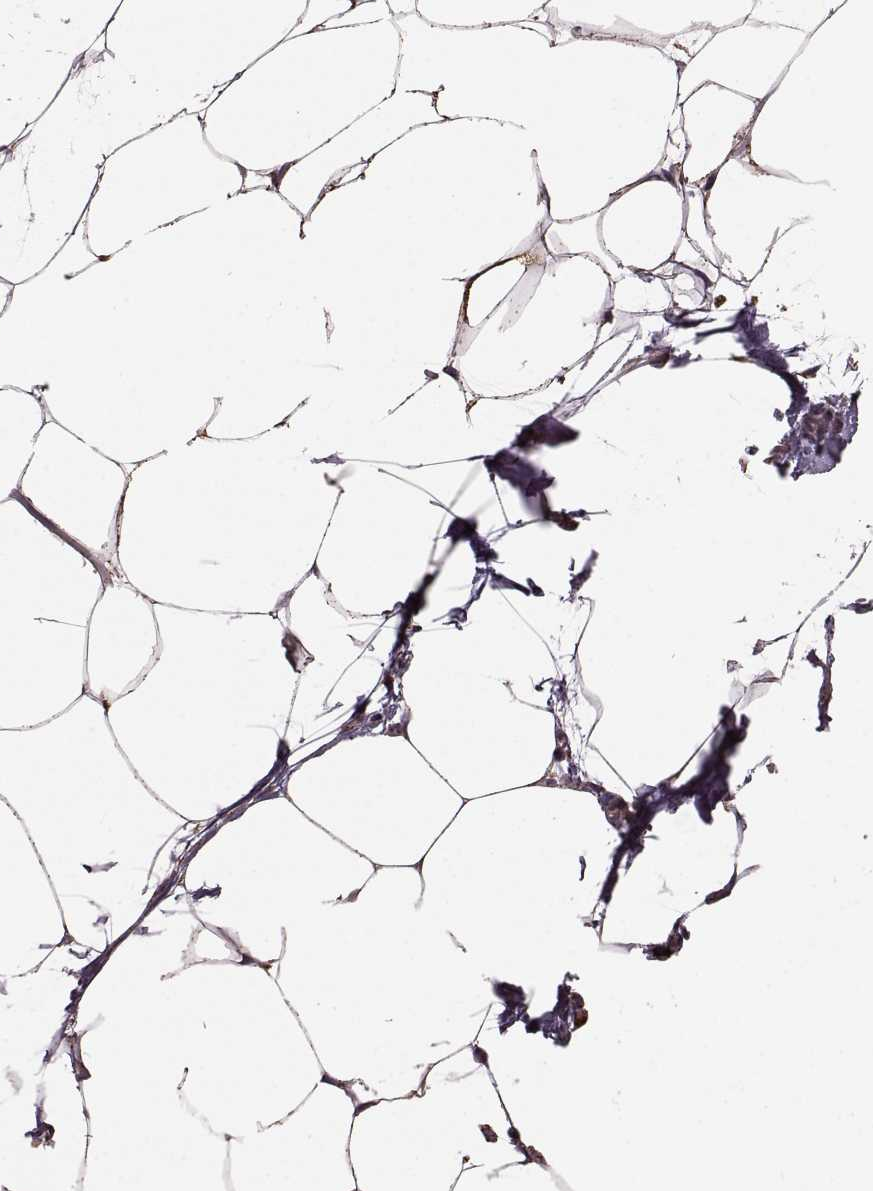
{"staining": {"intensity": "weak", "quantity": ">75%", "location": "cytoplasmic/membranous"}, "tissue": "adipose tissue", "cell_type": "Adipocytes", "image_type": "normal", "snomed": [{"axis": "morphology", "description": "Normal tissue, NOS"}, {"axis": "topography", "description": "Adipose tissue"}], "caption": "Adipose tissue stained for a protein (brown) exhibits weak cytoplasmic/membranous positive positivity in approximately >75% of adipocytes.", "gene": "PUDP", "patient": {"sex": "male", "age": 57}}